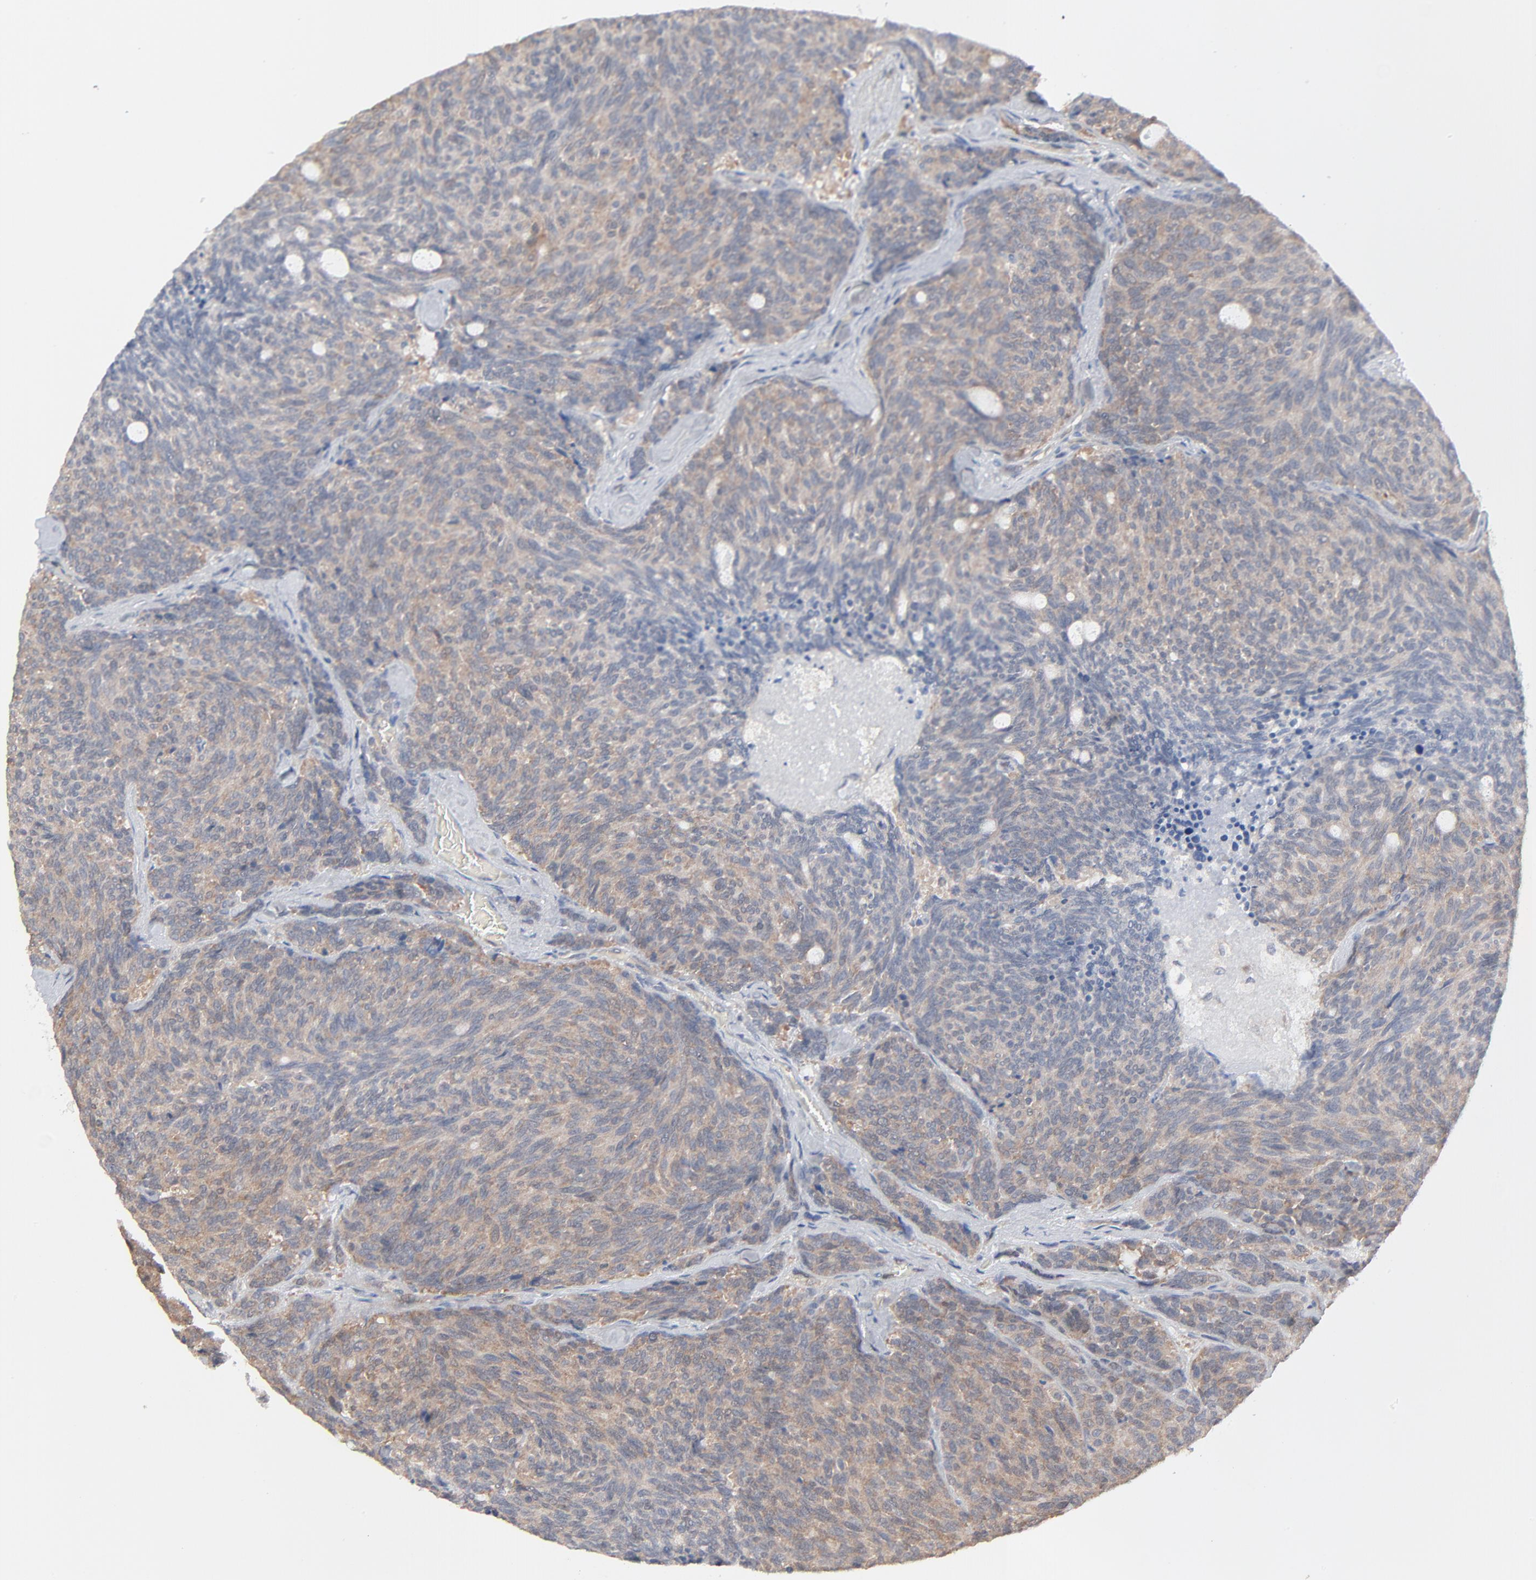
{"staining": {"intensity": "moderate", "quantity": ">75%", "location": "cytoplasmic/membranous"}, "tissue": "carcinoid", "cell_type": "Tumor cells", "image_type": "cancer", "snomed": [{"axis": "morphology", "description": "Carcinoid, malignant, NOS"}, {"axis": "topography", "description": "Pancreas"}], "caption": "About >75% of tumor cells in human malignant carcinoid reveal moderate cytoplasmic/membranous protein expression as visualized by brown immunohistochemical staining.", "gene": "RPS6KB1", "patient": {"sex": "female", "age": 54}}